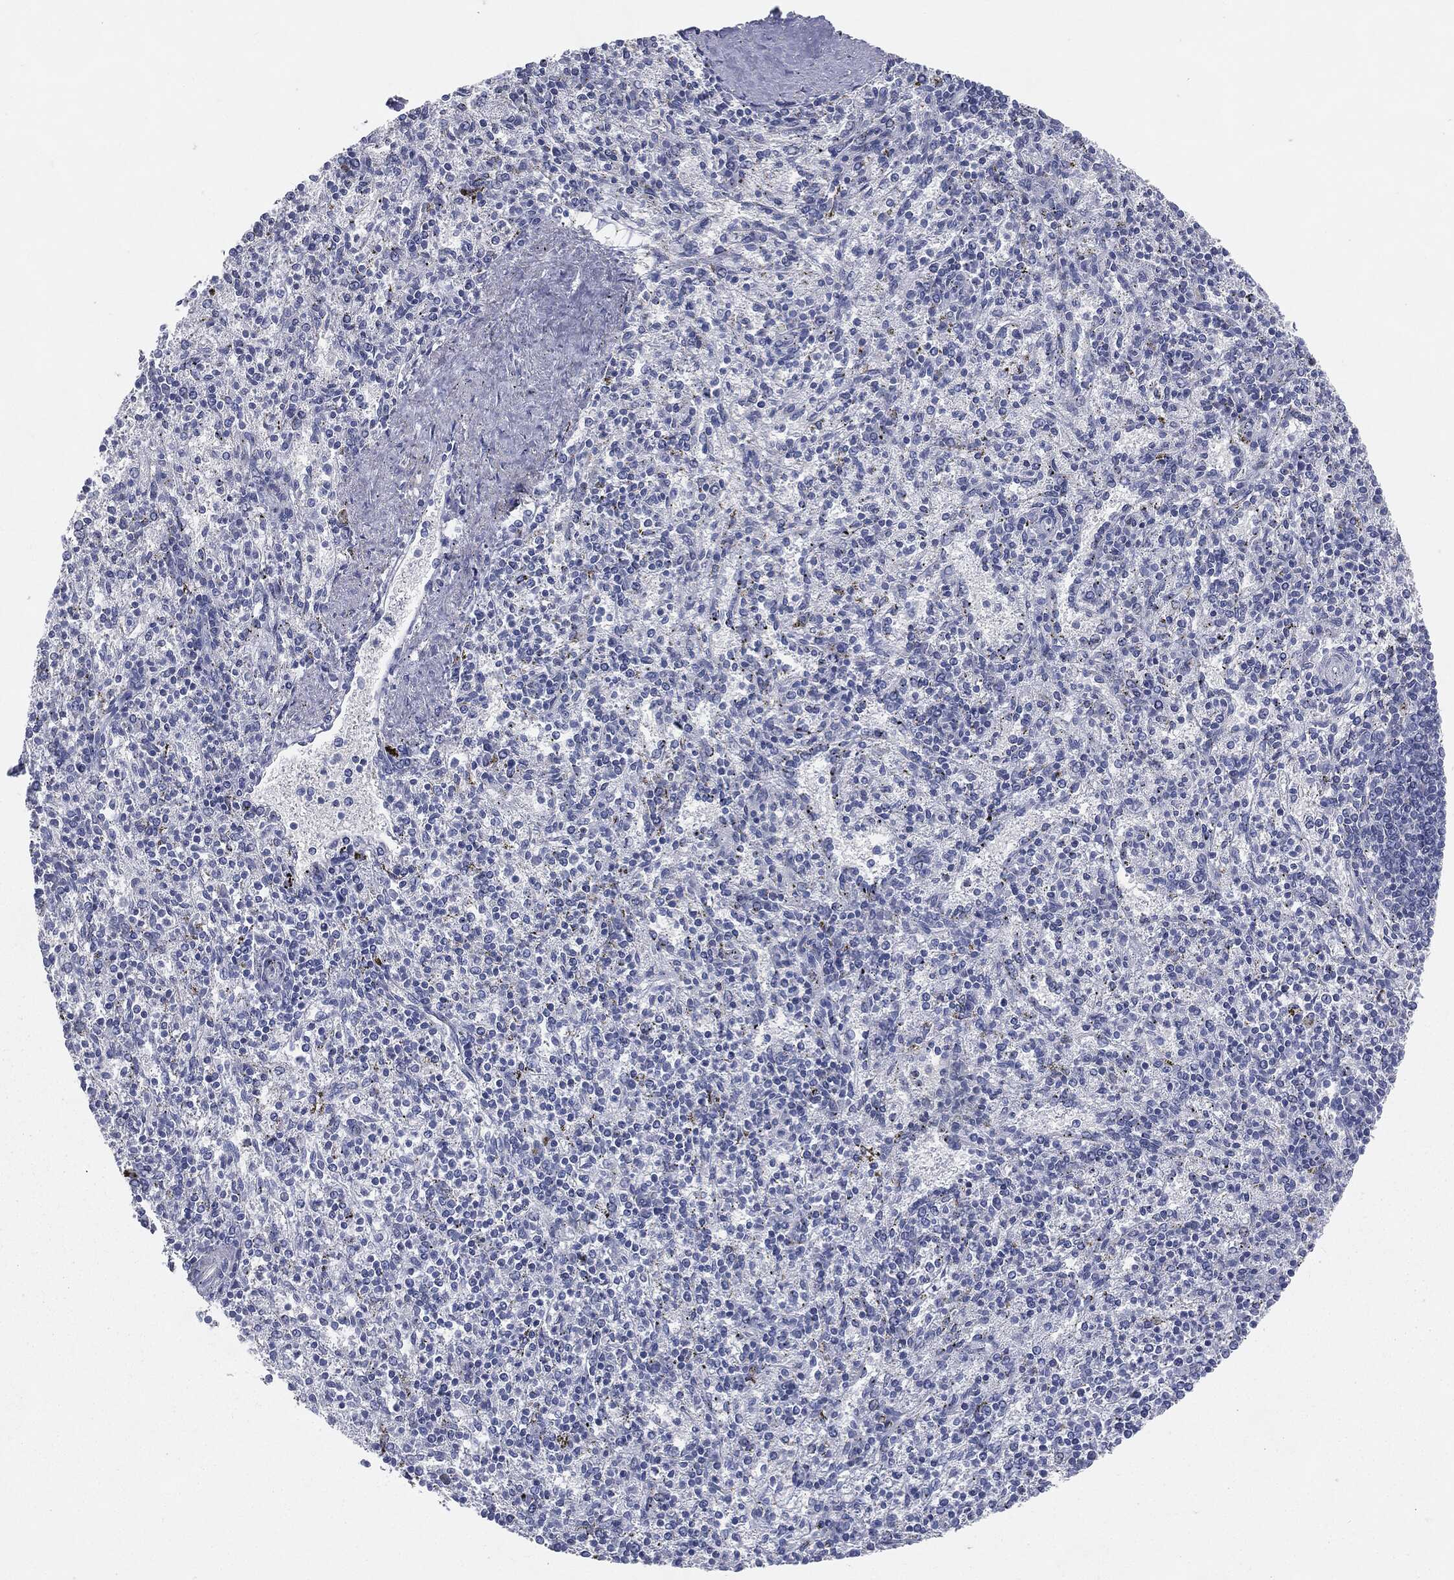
{"staining": {"intensity": "negative", "quantity": "none", "location": "none"}, "tissue": "spleen", "cell_type": "Cells in red pulp", "image_type": "normal", "snomed": [{"axis": "morphology", "description": "Normal tissue, NOS"}, {"axis": "topography", "description": "Spleen"}], "caption": "Immunohistochemical staining of normal spleen shows no significant positivity in cells in red pulp.", "gene": "MUC5AC", "patient": {"sex": "female", "age": 37}}